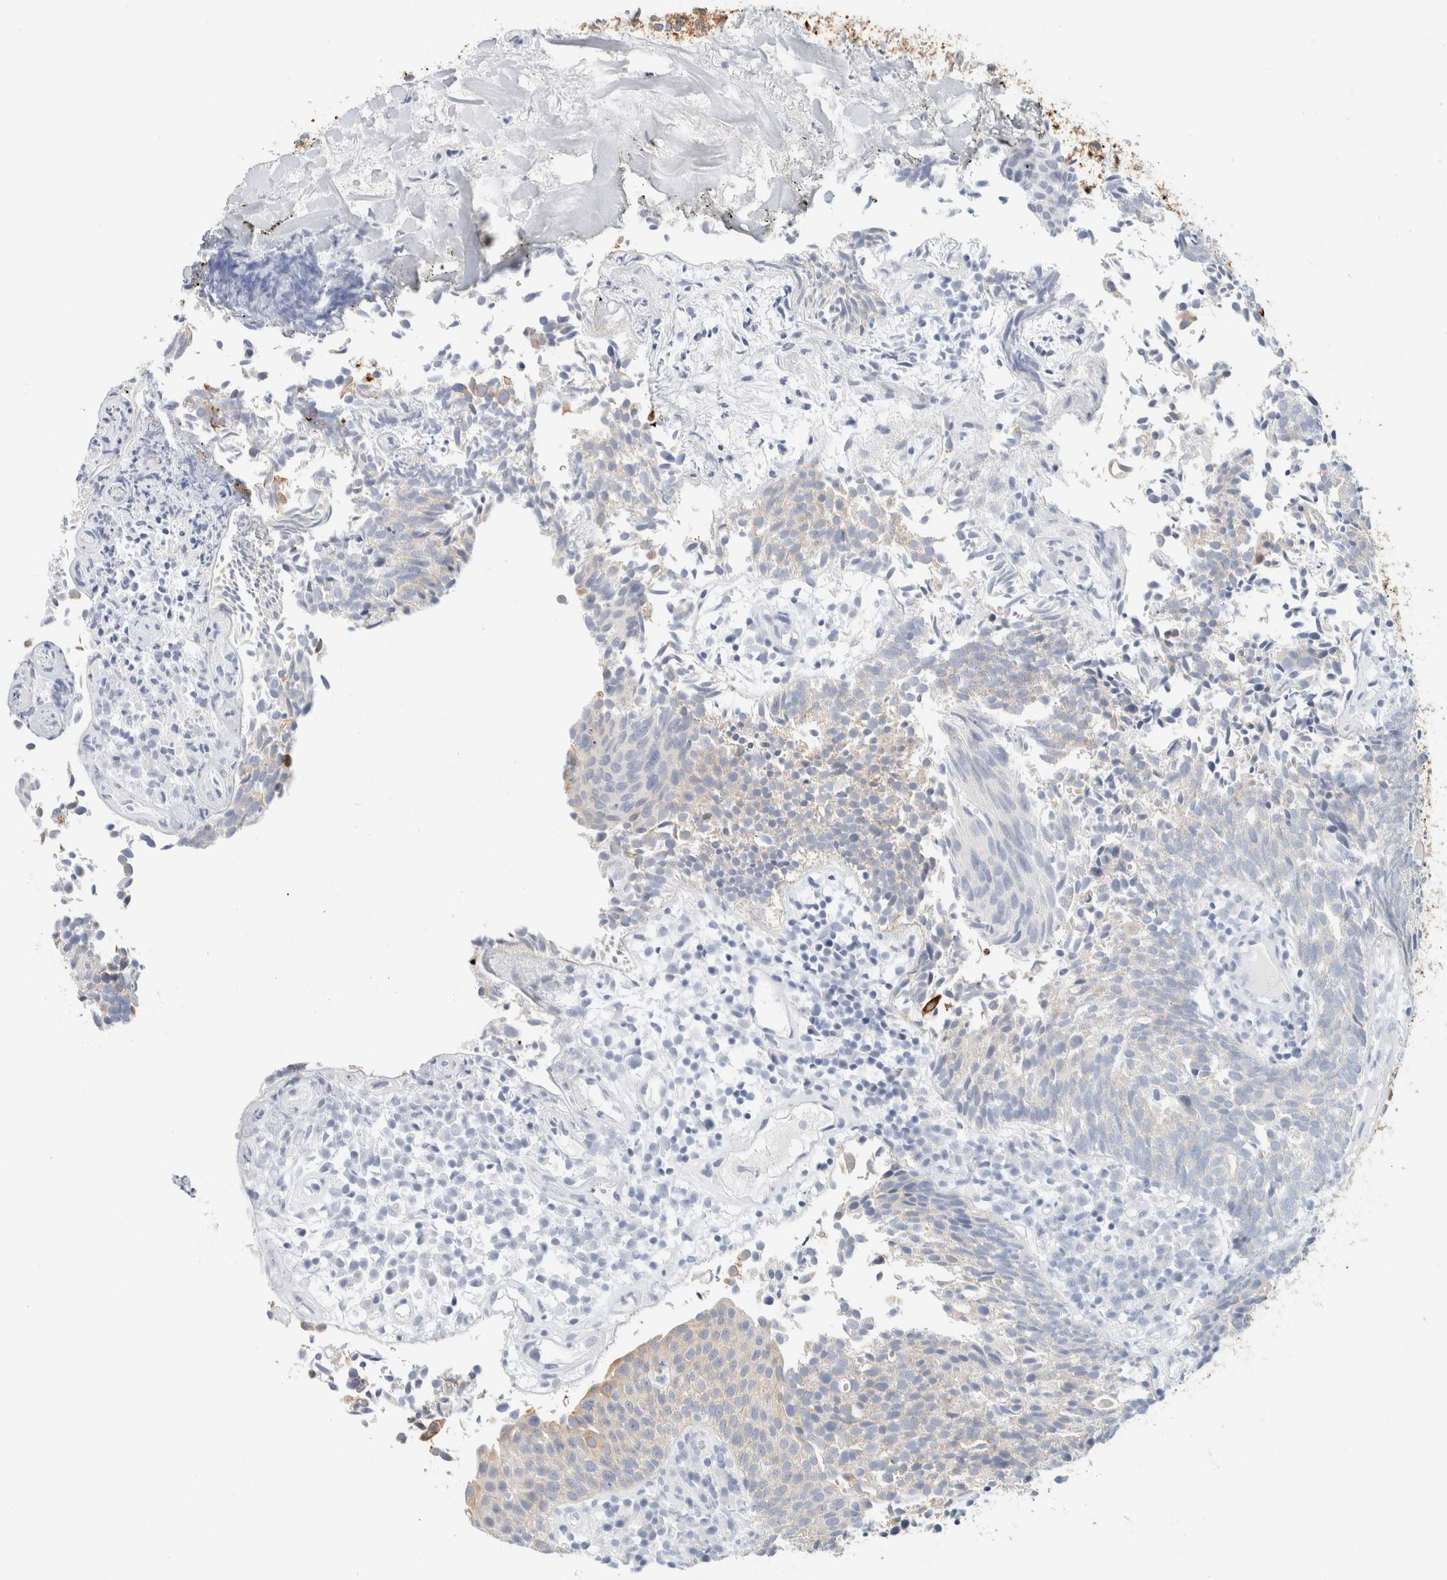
{"staining": {"intensity": "strong", "quantity": ">75%", "location": "cytoplasmic/membranous"}, "tissue": "urothelial cancer", "cell_type": "Tumor cells", "image_type": "cancer", "snomed": [{"axis": "morphology", "description": "Urothelial carcinoma, Low grade"}, {"axis": "topography", "description": "Urinary bladder"}], "caption": "High-power microscopy captured an immunohistochemistry histopathology image of low-grade urothelial carcinoma, revealing strong cytoplasmic/membranous expression in approximately >75% of tumor cells.", "gene": "KRT20", "patient": {"sex": "male", "age": 86}}